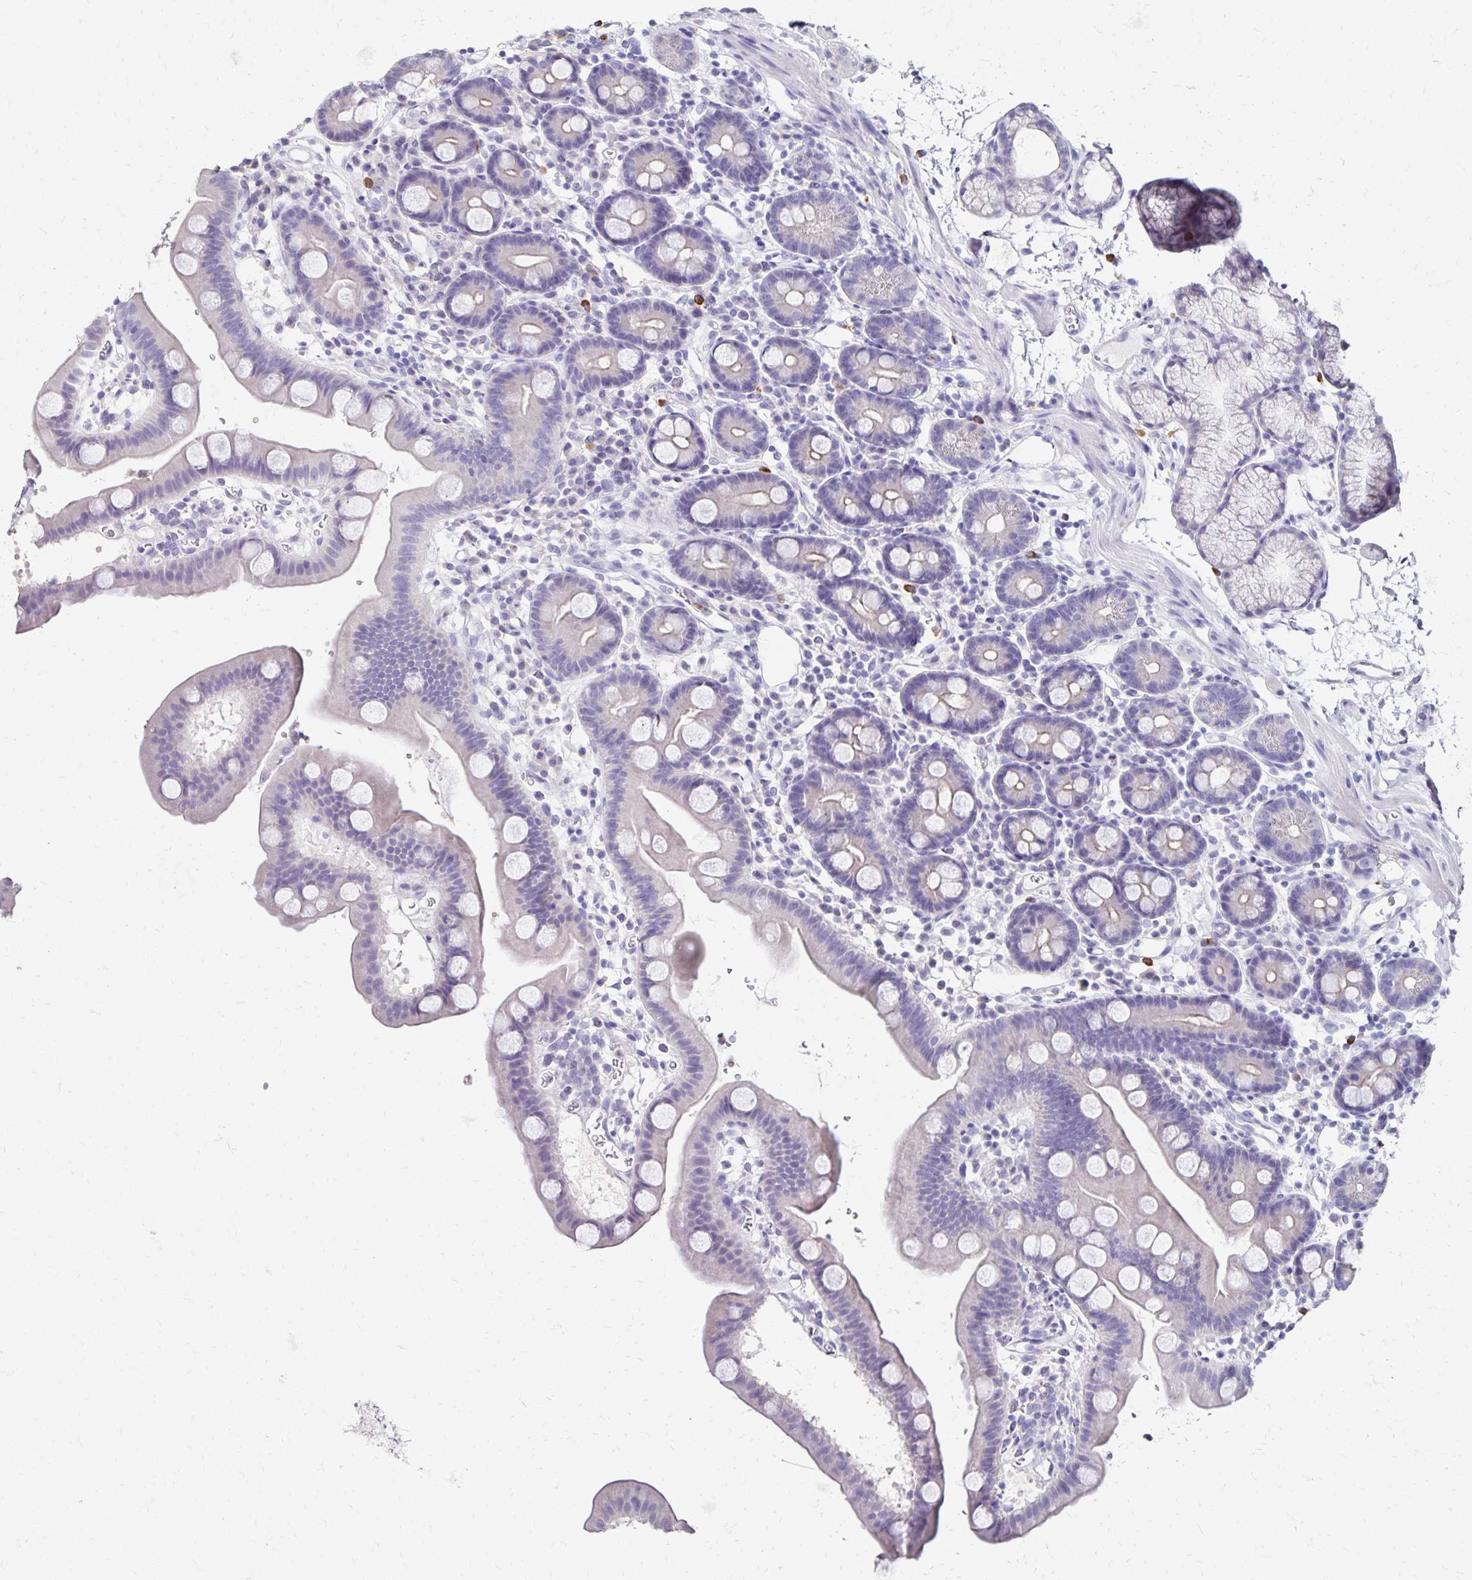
{"staining": {"intensity": "negative", "quantity": "none", "location": "none"}, "tissue": "duodenum", "cell_type": "Glandular cells", "image_type": "normal", "snomed": [{"axis": "morphology", "description": "Normal tissue, NOS"}, {"axis": "topography", "description": "Duodenum"}], "caption": "Glandular cells show no significant staining in unremarkable duodenum. (DAB immunohistochemistry (IHC), high magnification).", "gene": "DYNLT4", "patient": {"sex": "male", "age": 59}}